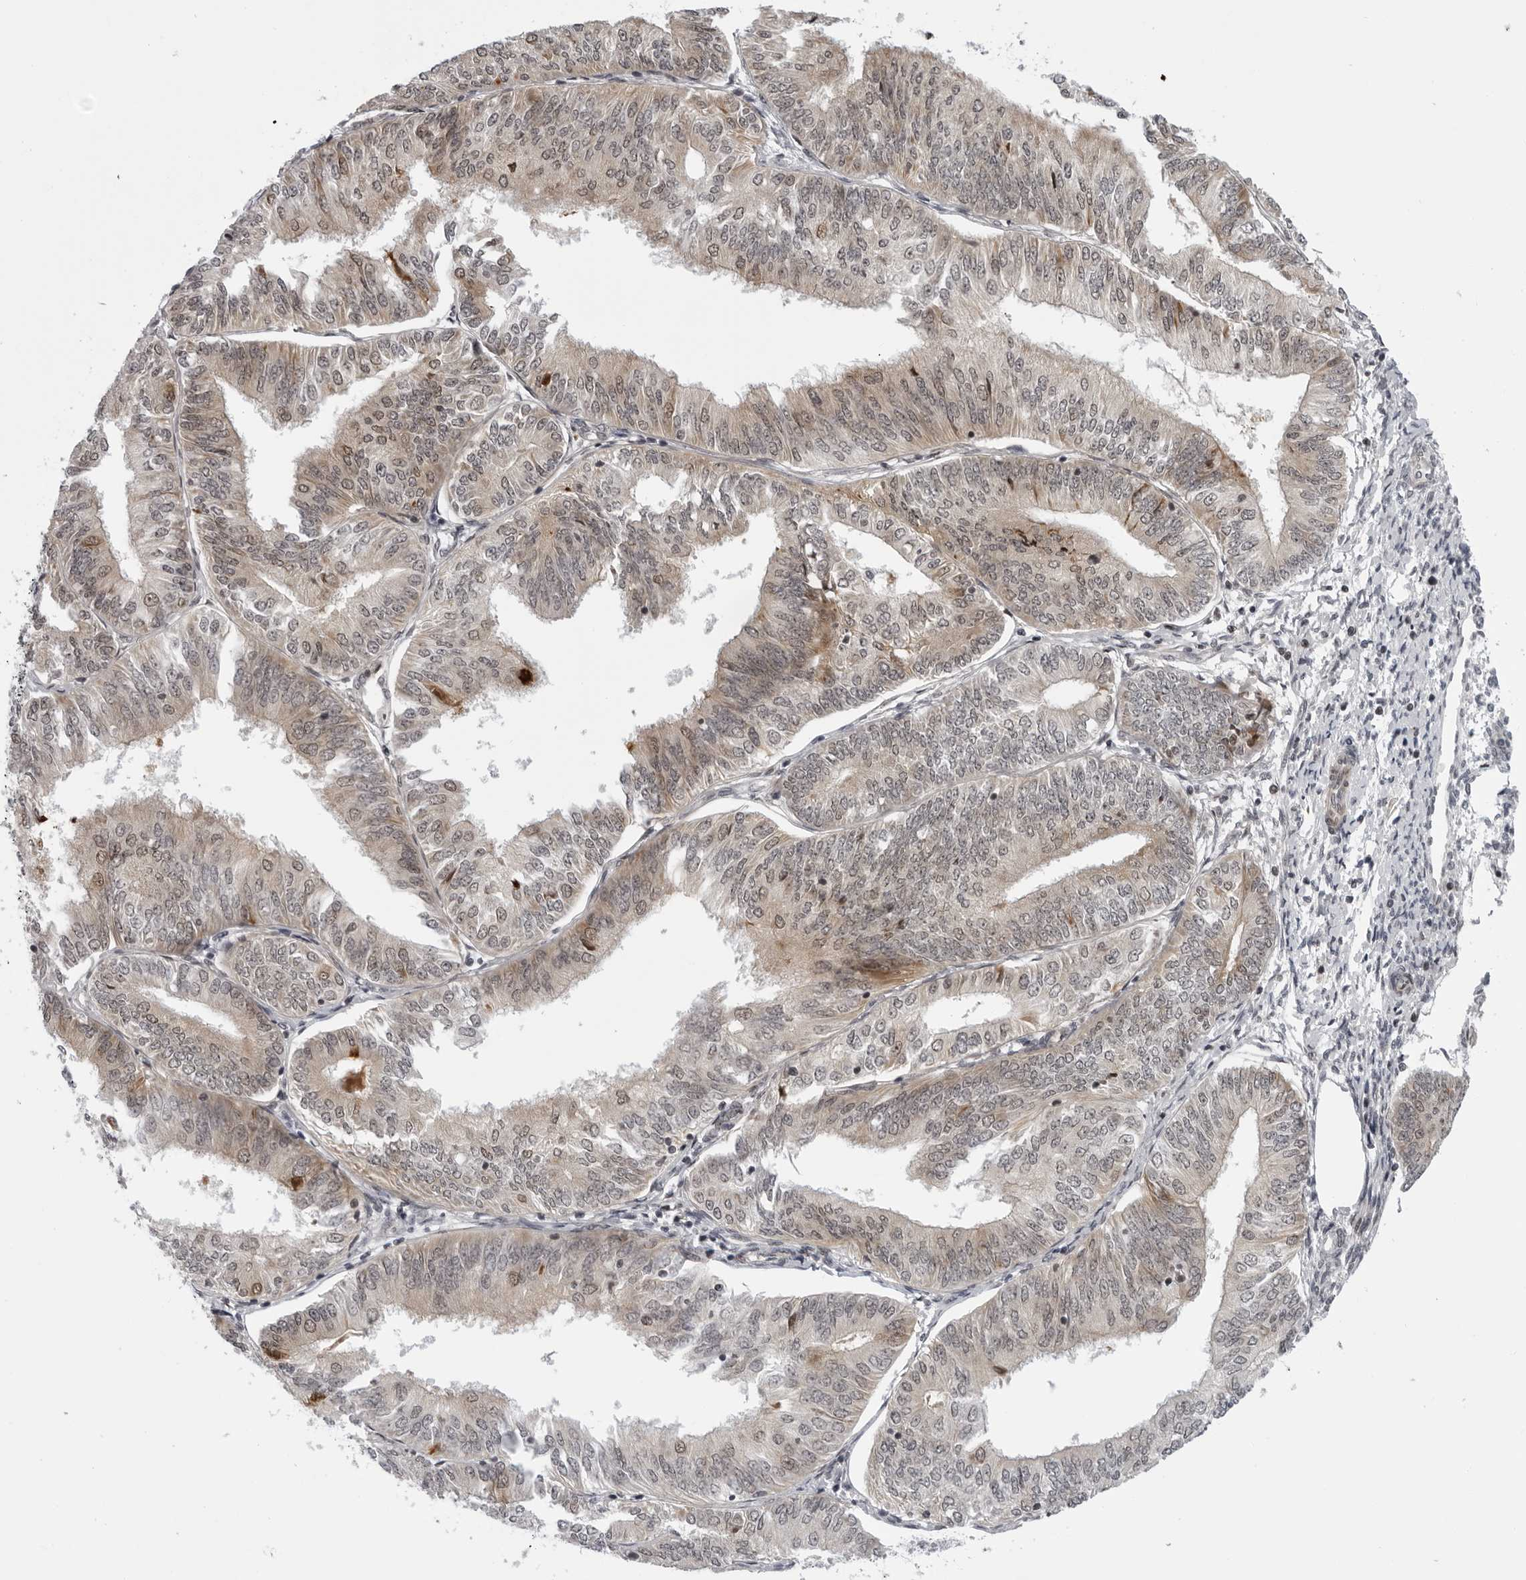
{"staining": {"intensity": "weak", "quantity": ">75%", "location": "cytoplasmic/membranous,nuclear"}, "tissue": "endometrial cancer", "cell_type": "Tumor cells", "image_type": "cancer", "snomed": [{"axis": "morphology", "description": "Adenocarcinoma, NOS"}, {"axis": "topography", "description": "Endometrium"}], "caption": "A photomicrograph of human endometrial adenocarcinoma stained for a protein reveals weak cytoplasmic/membranous and nuclear brown staining in tumor cells.", "gene": "GCSAML", "patient": {"sex": "female", "age": 58}}